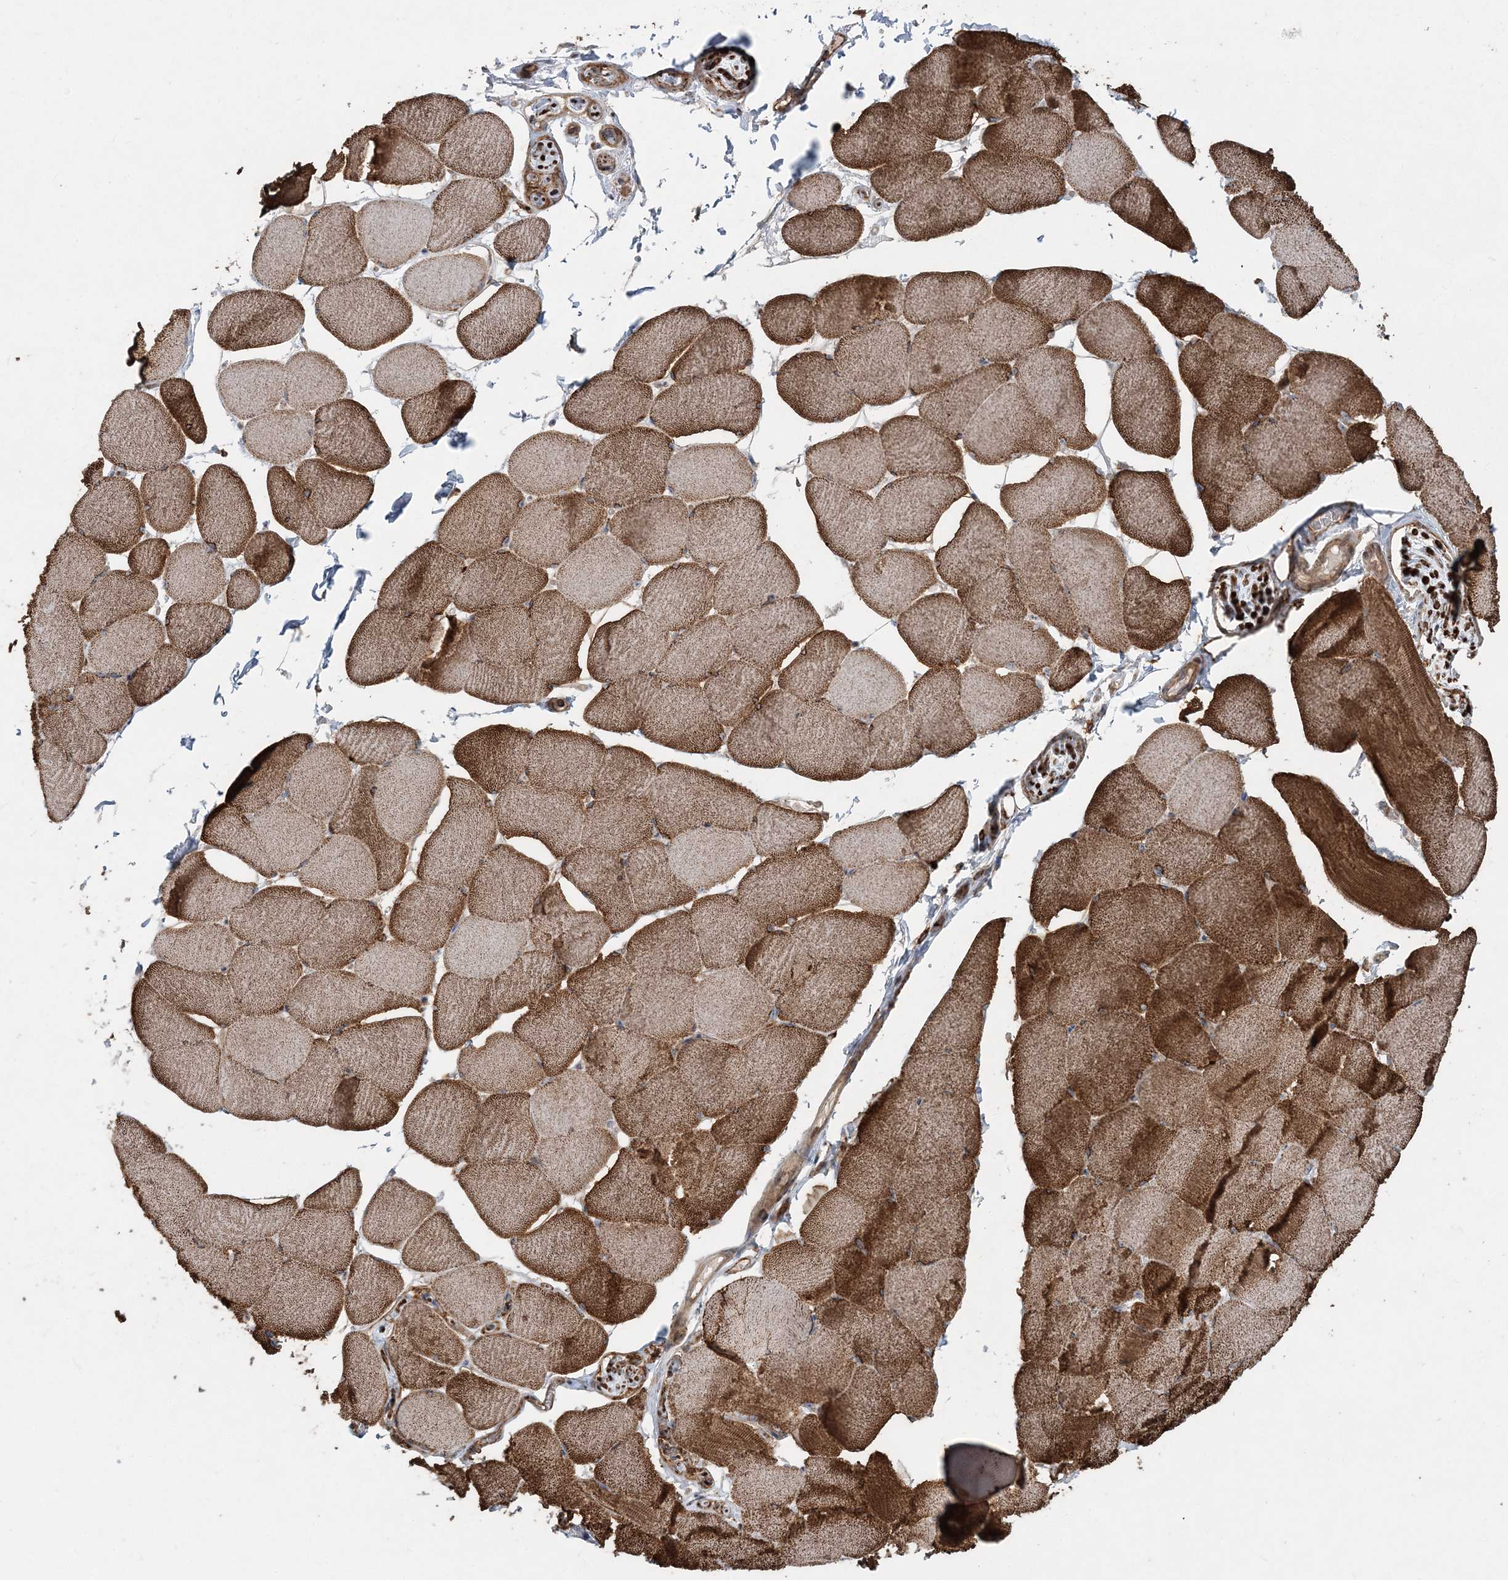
{"staining": {"intensity": "strong", "quantity": ">75%", "location": "cytoplasmic/membranous"}, "tissue": "skeletal muscle", "cell_type": "Myocytes", "image_type": "normal", "snomed": [{"axis": "morphology", "description": "Normal tissue, NOS"}, {"axis": "topography", "description": "Skeletal muscle"}], "caption": "Immunohistochemical staining of benign human skeletal muscle demonstrates strong cytoplasmic/membranous protein staining in about >75% of myocytes.", "gene": "LRPPRC", "patient": {"sex": "male", "age": 62}}